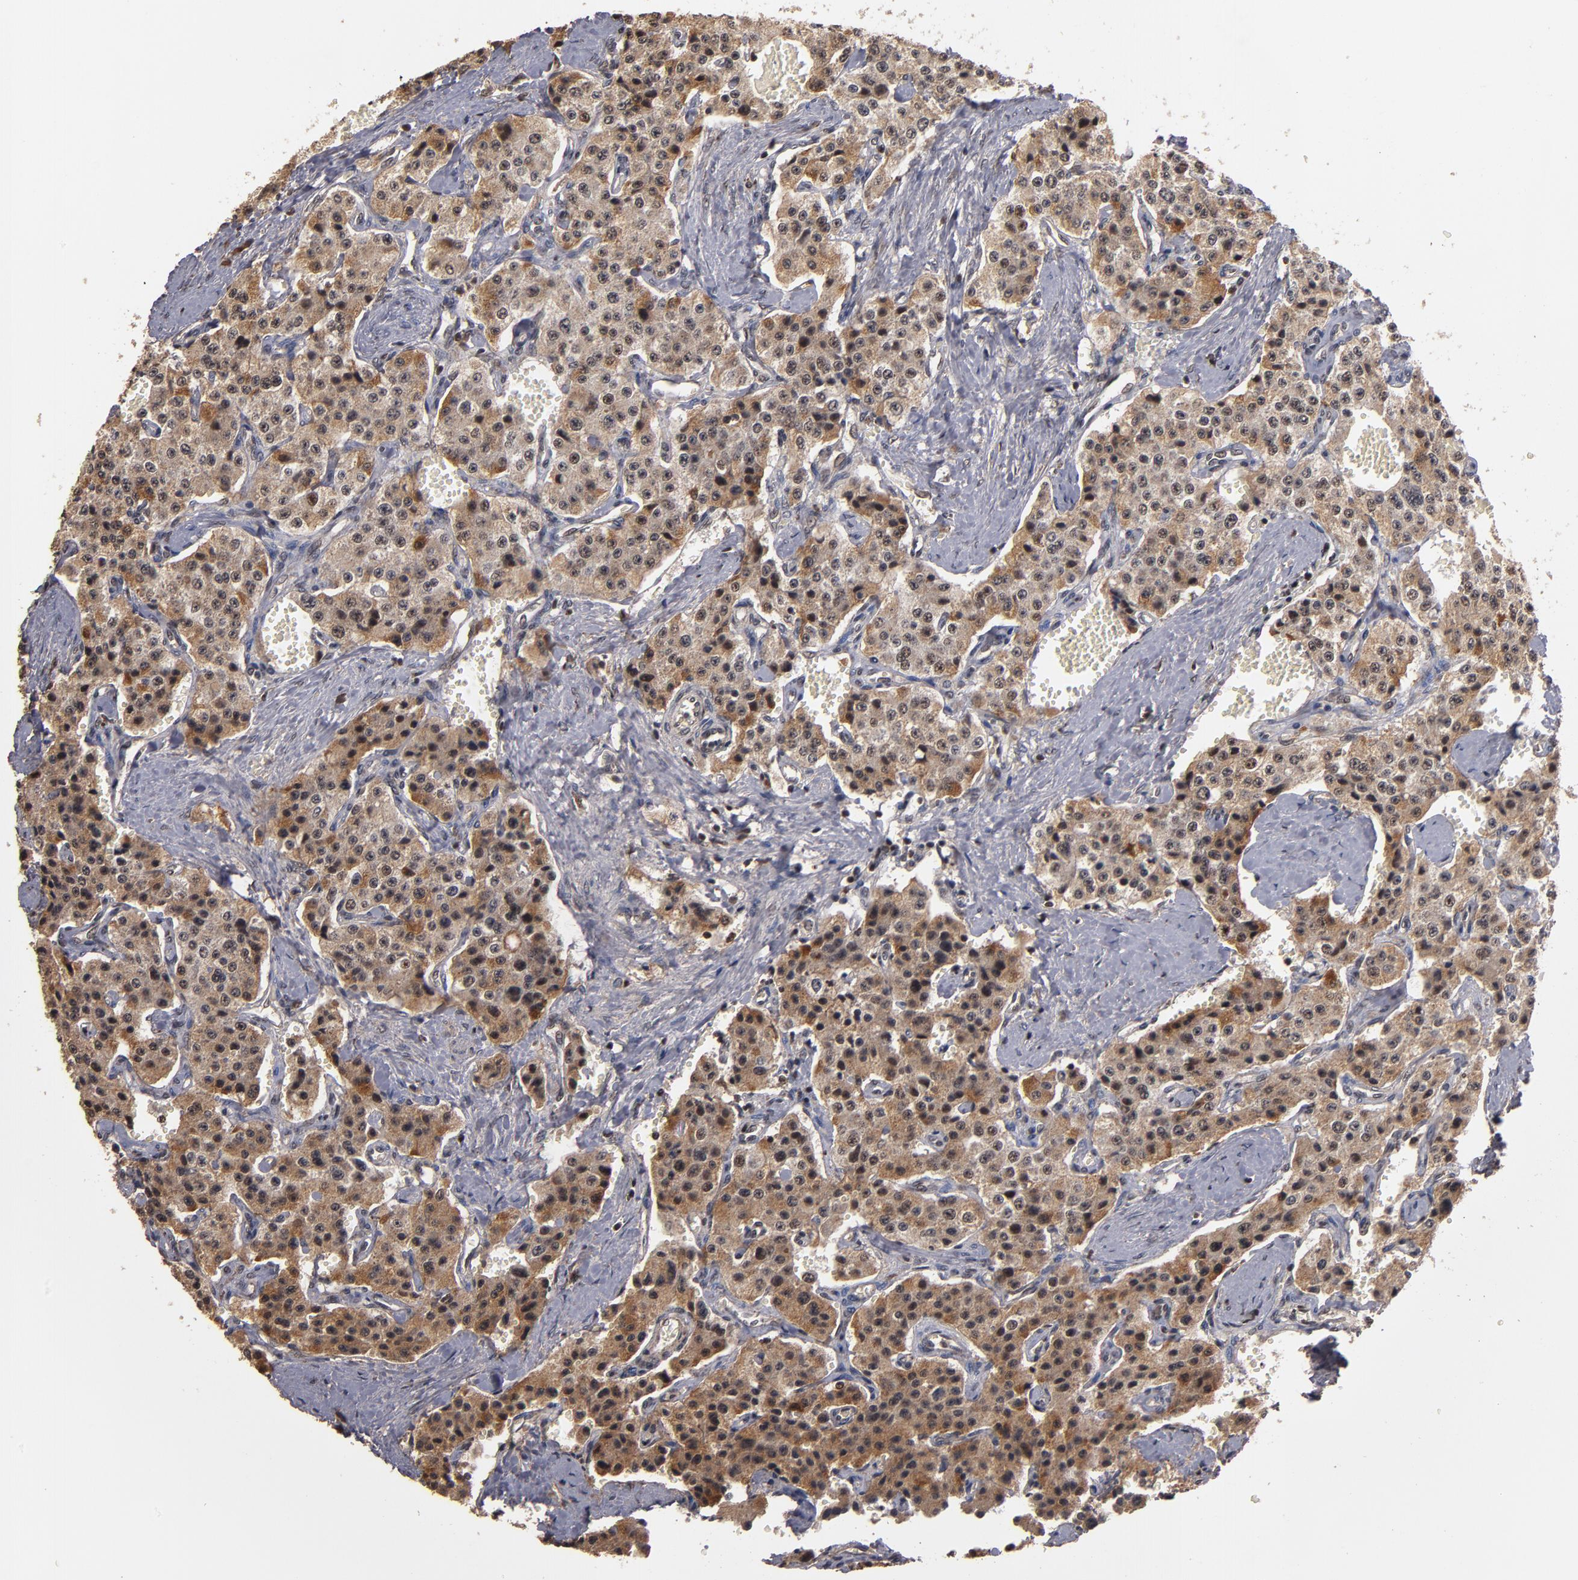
{"staining": {"intensity": "moderate", "quantity": ">75%", "location": "cytoplasmic/membranous"}, "tissue": "carcinoid", "cell_type": "Tumor cells", "image_type": "cancer", "snomed": [{"axis": "morphology", "description": "Carcinoid, malignant, NOS"}, {"axis": "topography", "description": "Small intestine"}], "caption": "The photomicrograph exhibits immunohistochemical staining of carcinoid. There is moderate cytoplasmic/membranous staining is identified in about >75% of tumor cells.", "gene": "SNW1", "patient": {"sex": "male", "age": 52}}